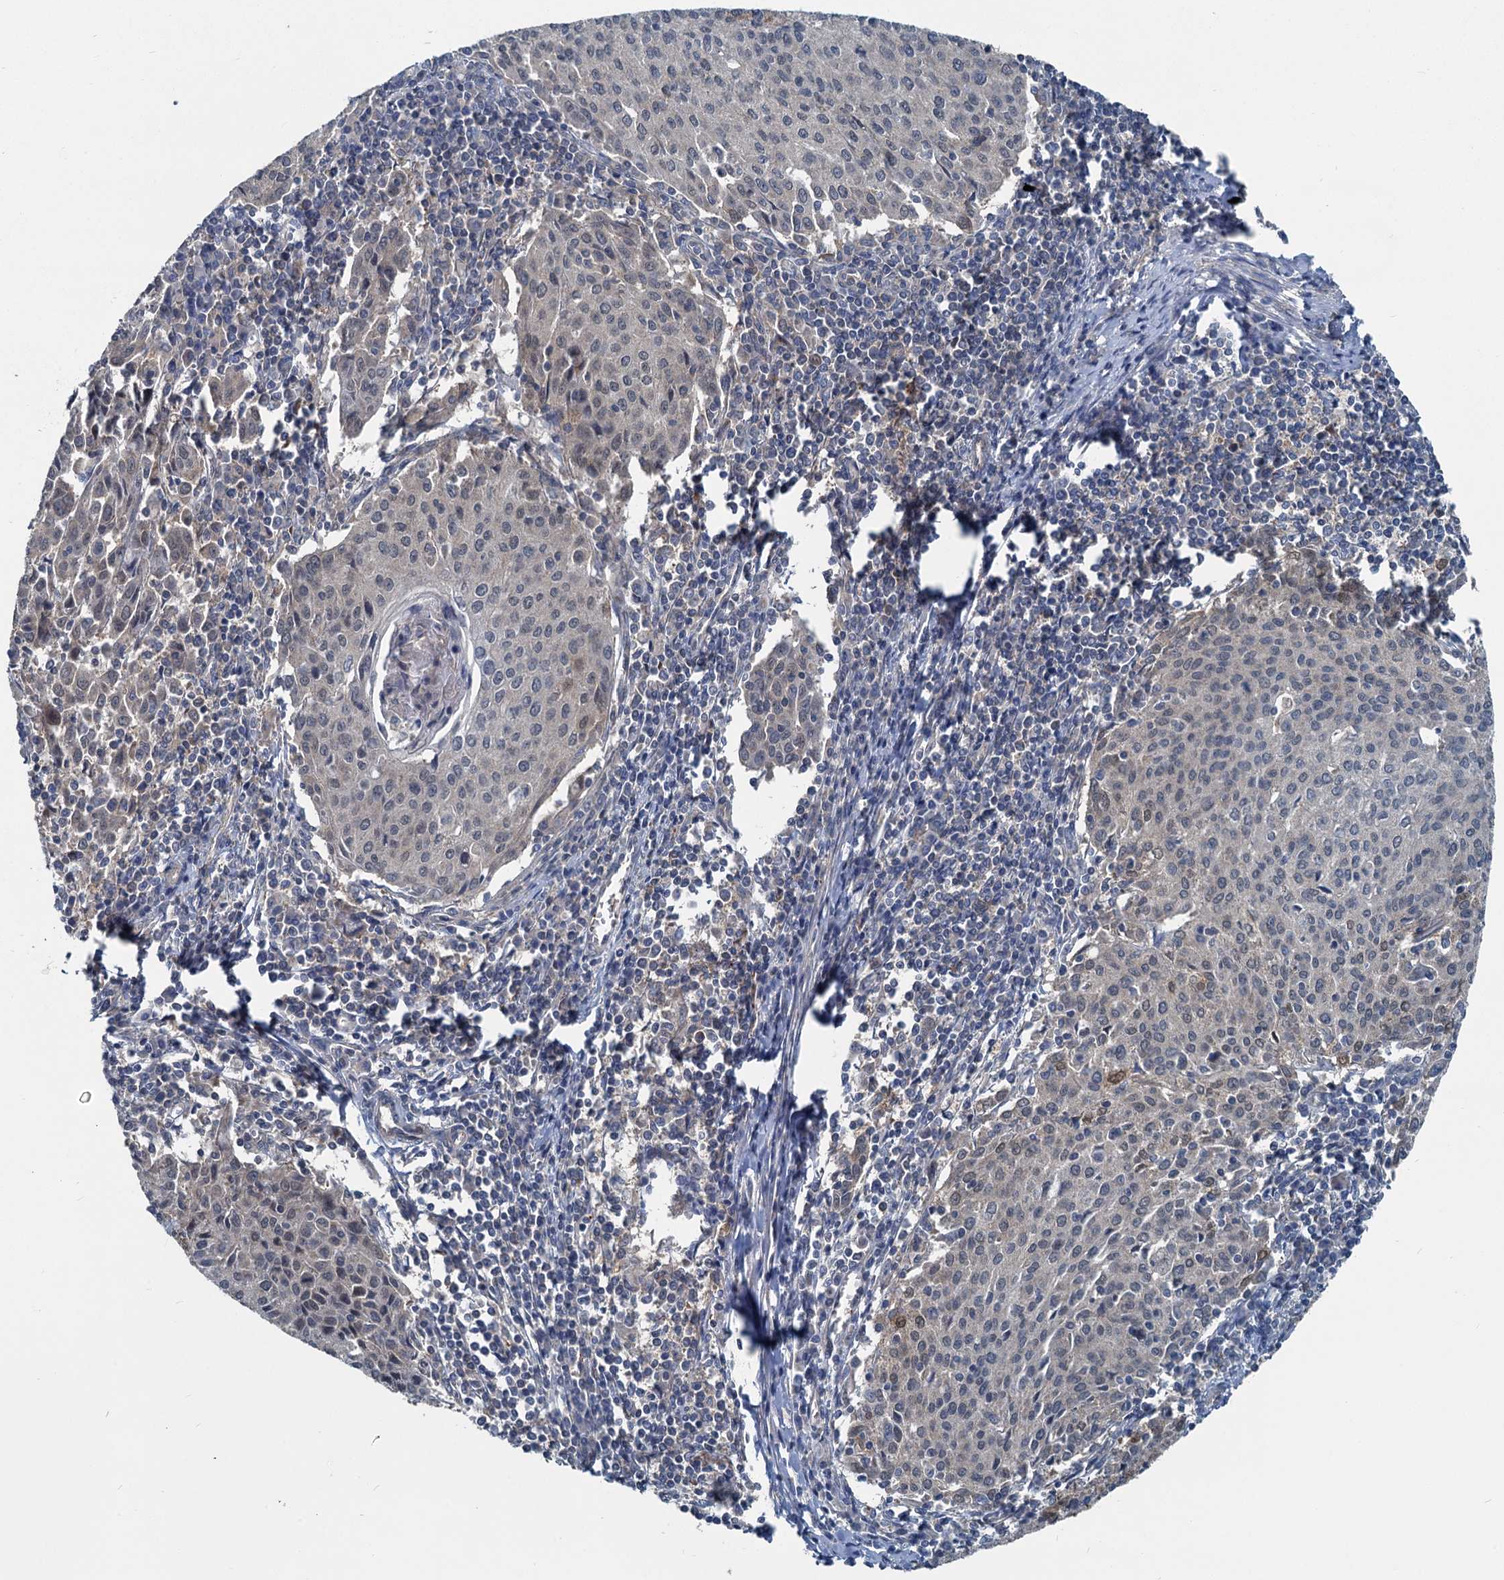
{"staining": {"intensity": "weak", "quantity": "25%-75%", "location": "cytoplasmic/membranous"}, "tissue": "cervical cancer", "cell_type": "Tumor cells", "image_type": "cancer", "snomed": [{"axis": "morphology", "description": "Squamous cell carcinoma, NOS"}, {"axis": "topography", "description": "Cervix"}], "caption": "An image showing weak cytoplasmic/membranous expression in approximately 25%-75% of tumor cells in squamous cell carcinoma (cervical), as visualized by brown immunohistochemical staining.", "gene": "GCLM", "patient": {"sex": "female", "age": 46}}